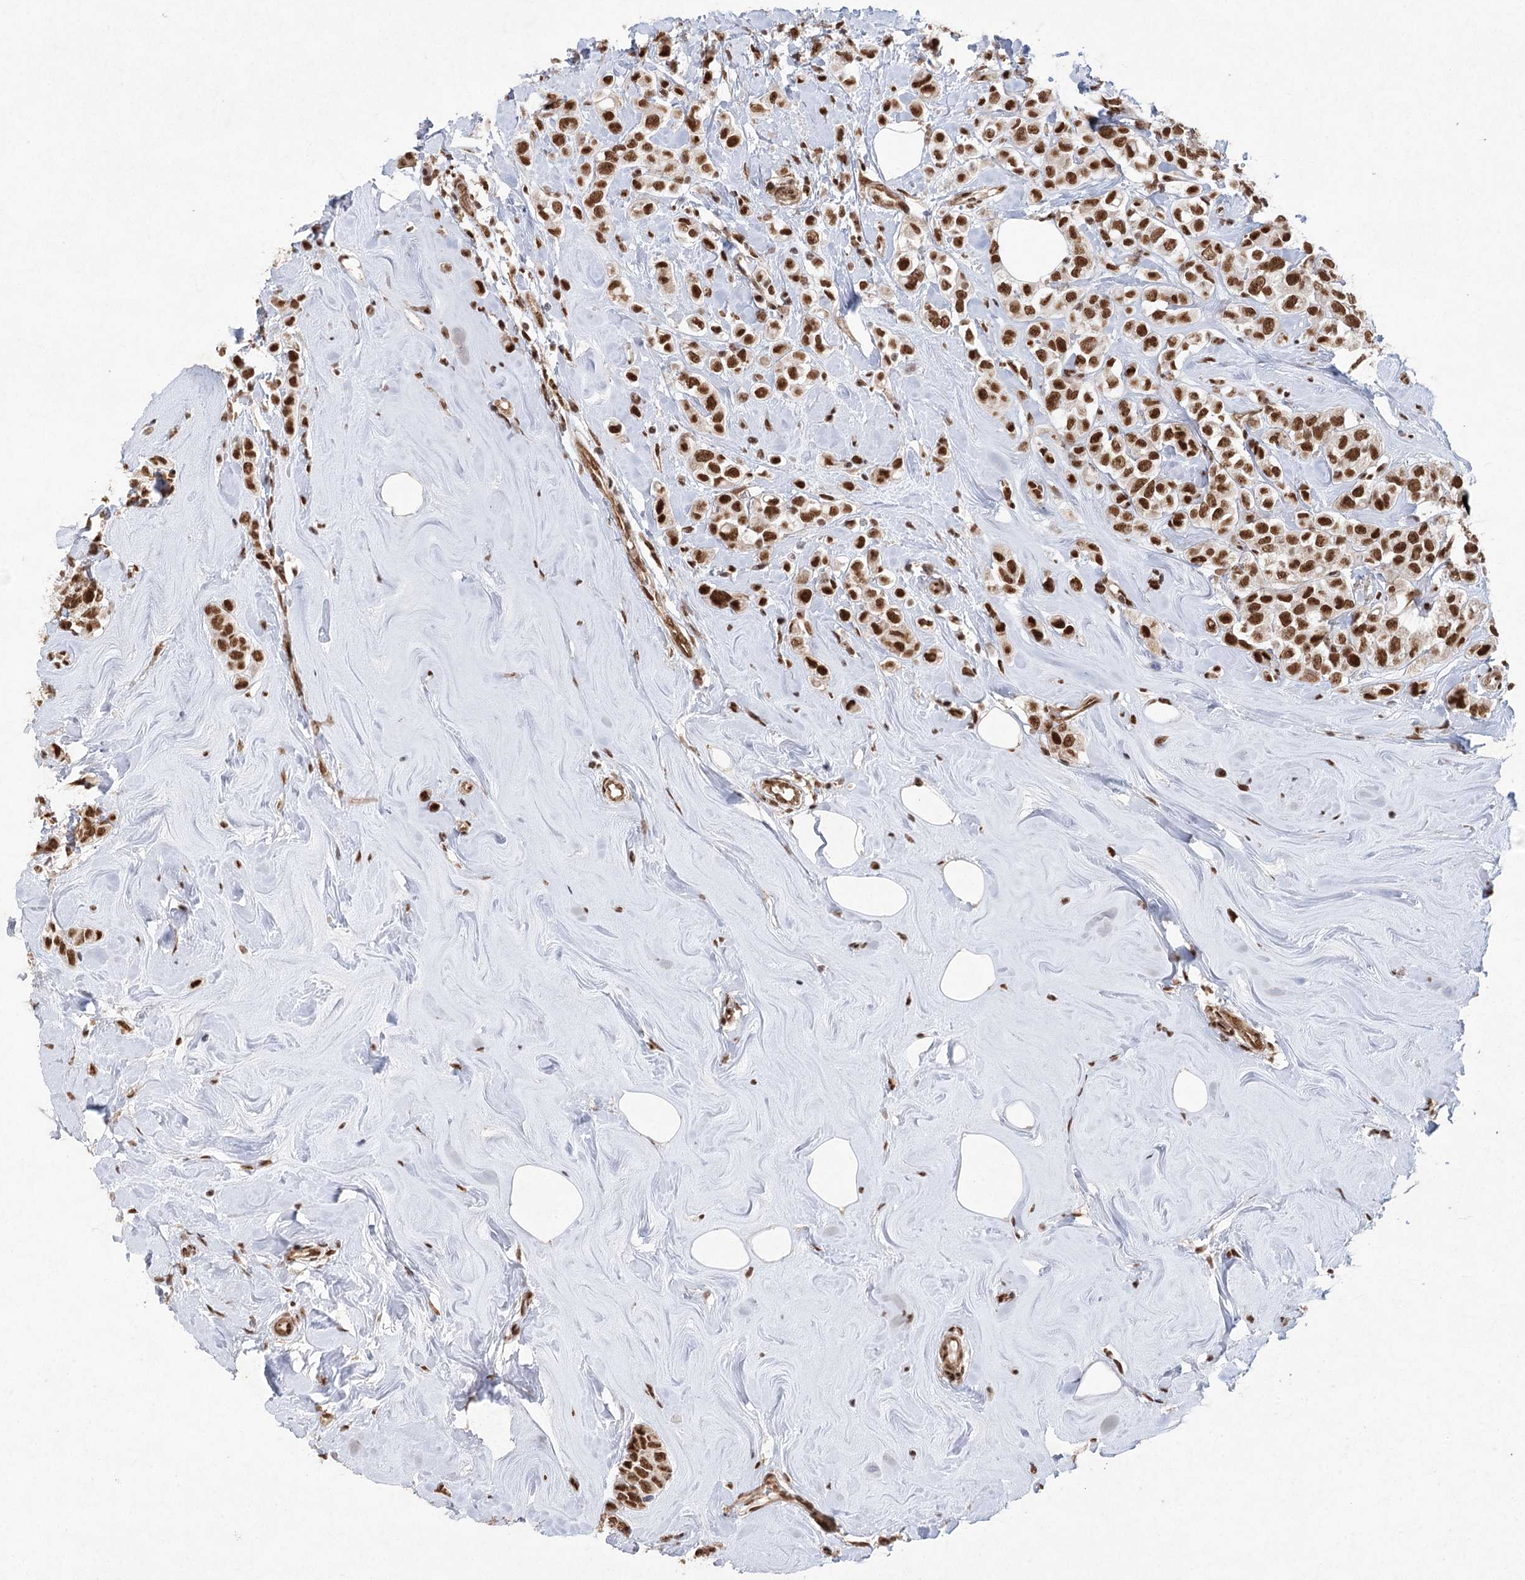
{"staining": {"intensity": "strong", "quantity": ">75%", "location": "nuclear"}, "tissue": "breast cancer", "cell_type": "Tumor cells", "image_type": "cancer", "snomed": [{"axis": "morphology", "description": "Lobular carcinoma"}, {"axis": "topography", "description": "Breast"}], "caption": "Tumor cells reveal high levels of strong nuclear staining in about >75% of cells in human breast lobular carcinoma.", "gene": "ZCCHC8", "patient": {"sex": "female", "age": 47}}